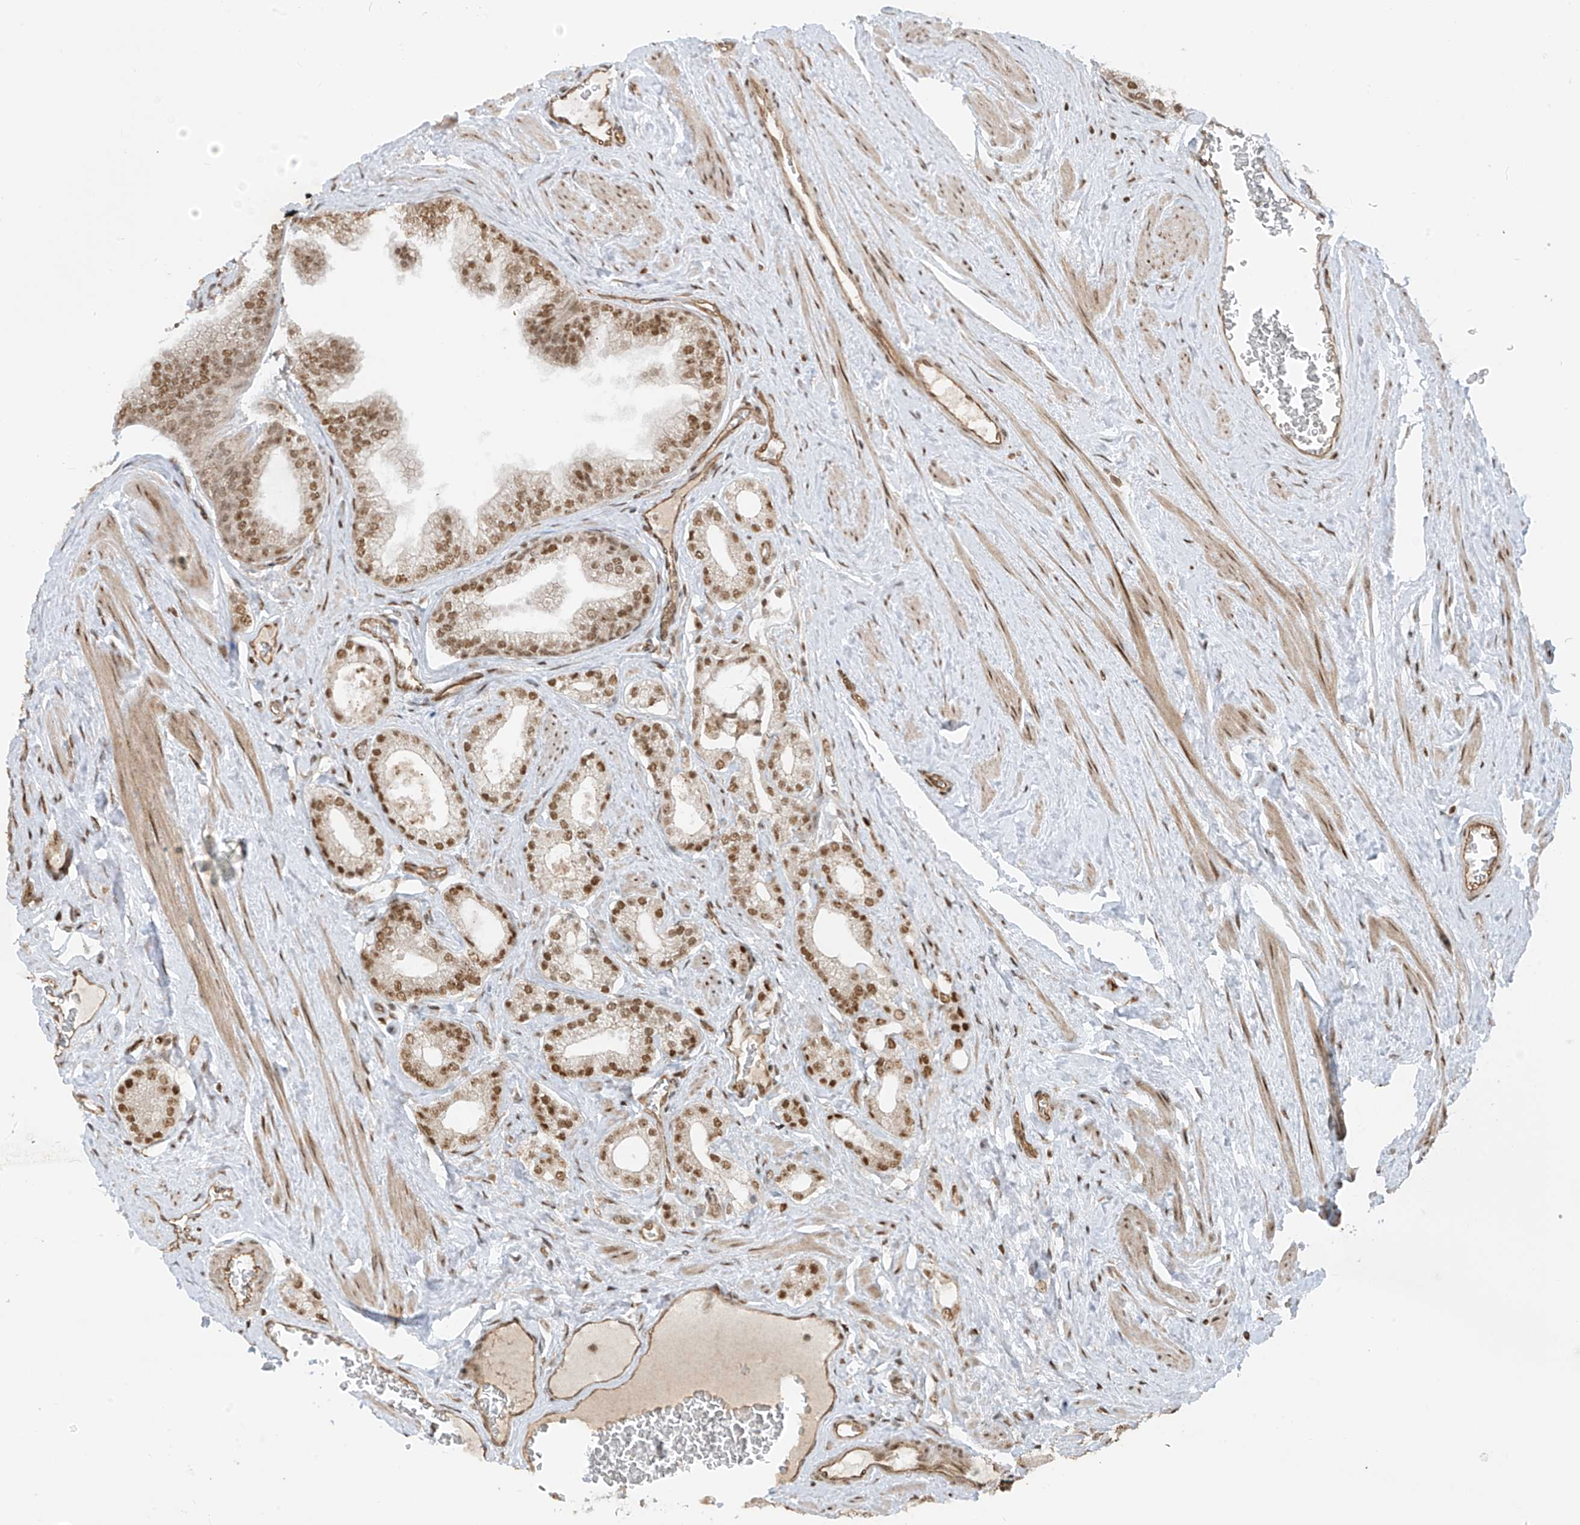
{"staining": {"intensity": "moderate", "quantity": ">75%", "location": "nuclear"}, "tissue": "prostate cancer", "cell_type": "Tumor cells", "image_type": "cancer", "snomed": [{"axis": "morphology", "description": "Adenocarcinoma, Low grade"}, {"axis": "topography", "description": "Prostate"}], "caption": "Protein analysis of low-grade adenocarcinoma (prostate) tissue displays moderate nuclear staining in approximately >75% of tumor cells.", "gene": "ARHGEF3", "patient": {"sex": "male", "age": 63}}